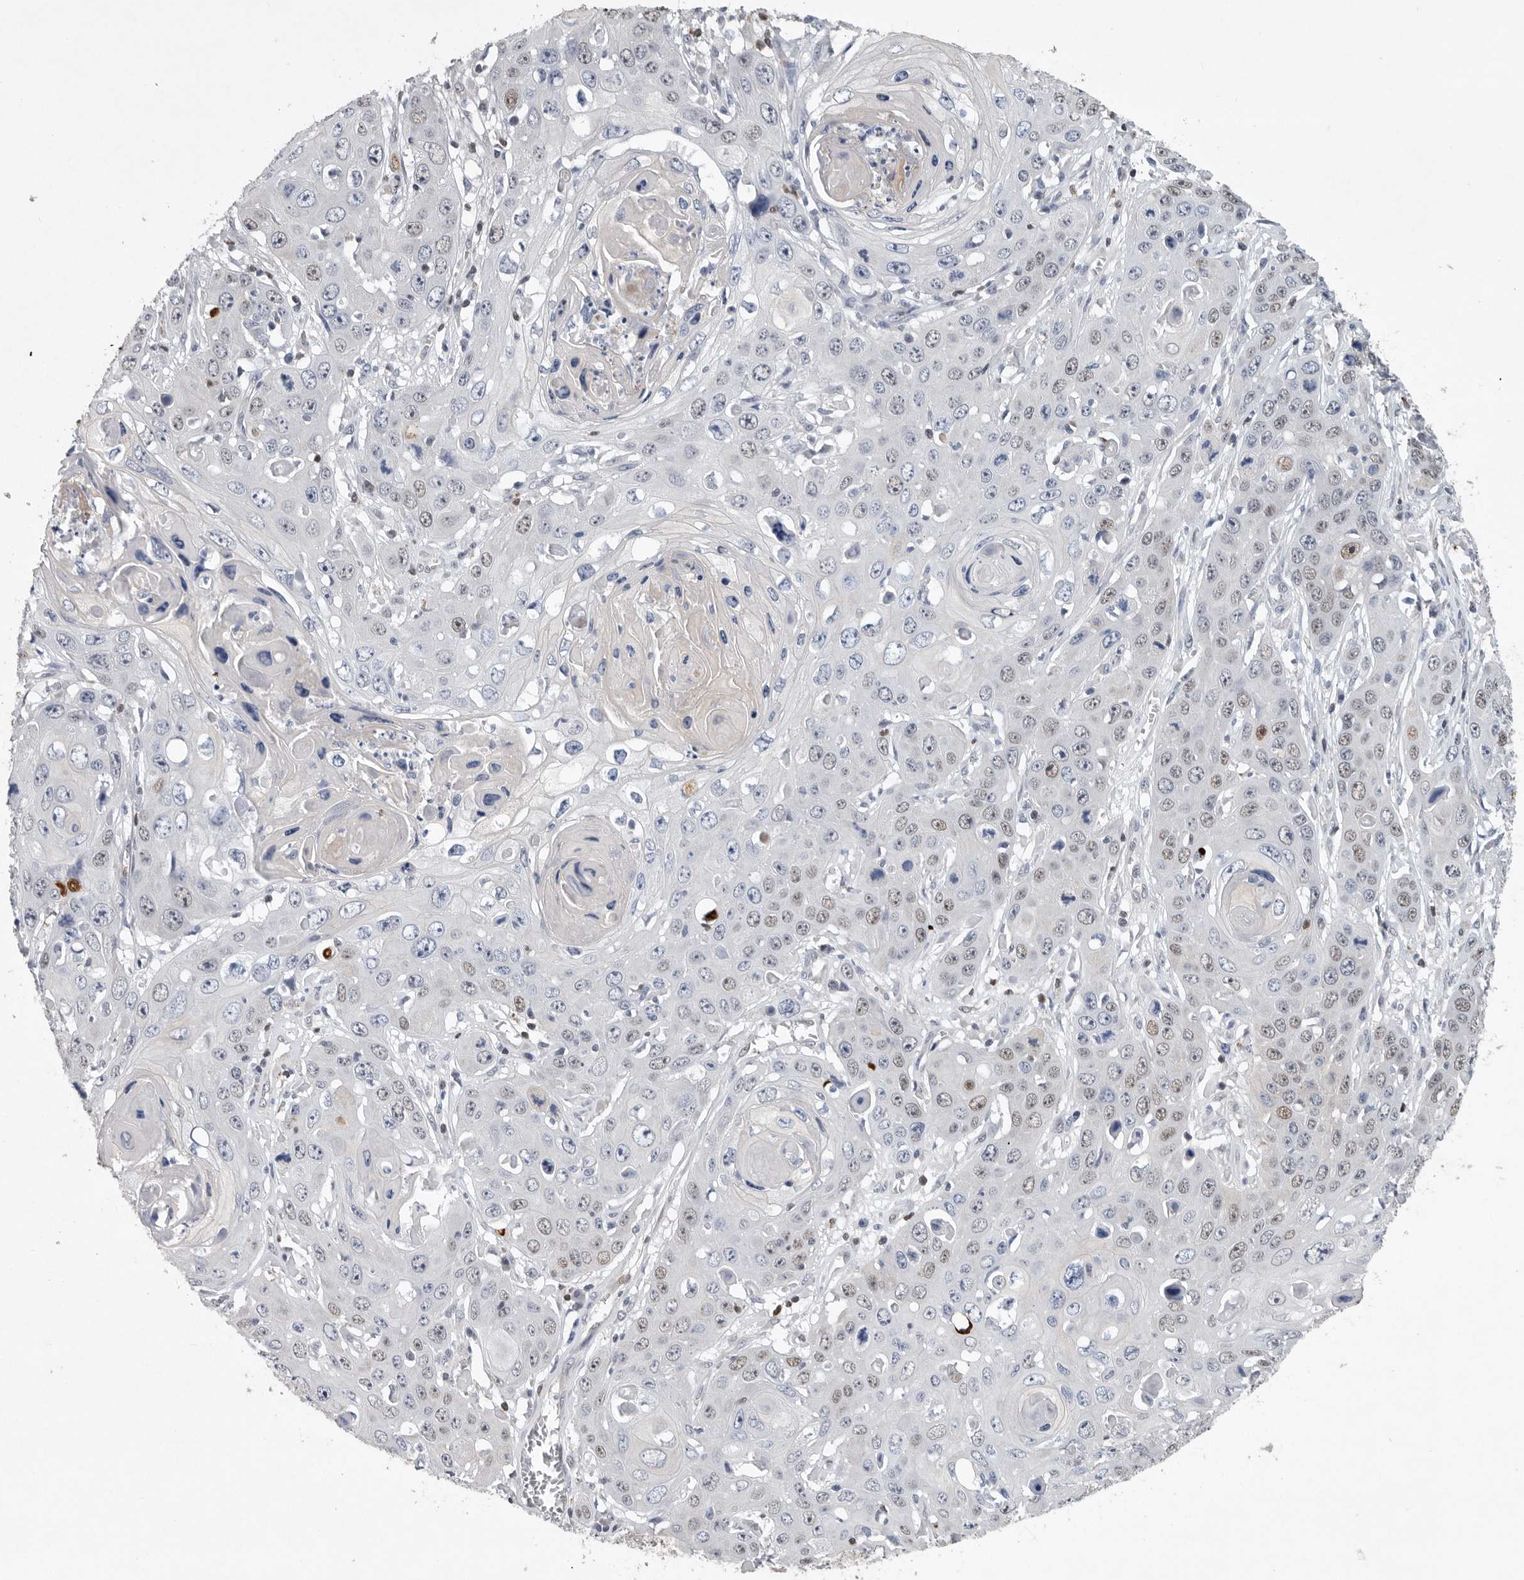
{"staining": {"intensity": "weak", "quantity": "25%-75%", "location": "nuclear"}, "tissue": "skin cancer", "cell_type": "Tumor cells", "image_type": "cancer", "snomed": [{"axis": "morphology", "description": "Squamous cell carcinoma, NOS"}, {"axis": "topography", "description": "Skin"}], "caption": "Weak nuclear protein positivity is identified in about 25%-75% of tumor cells in skin squamous cell carcinoma. (IHC, brightfield microscopy, high magnification).", "gene": "PDCD4", "patient": {"sex": "male", "age": 55}}